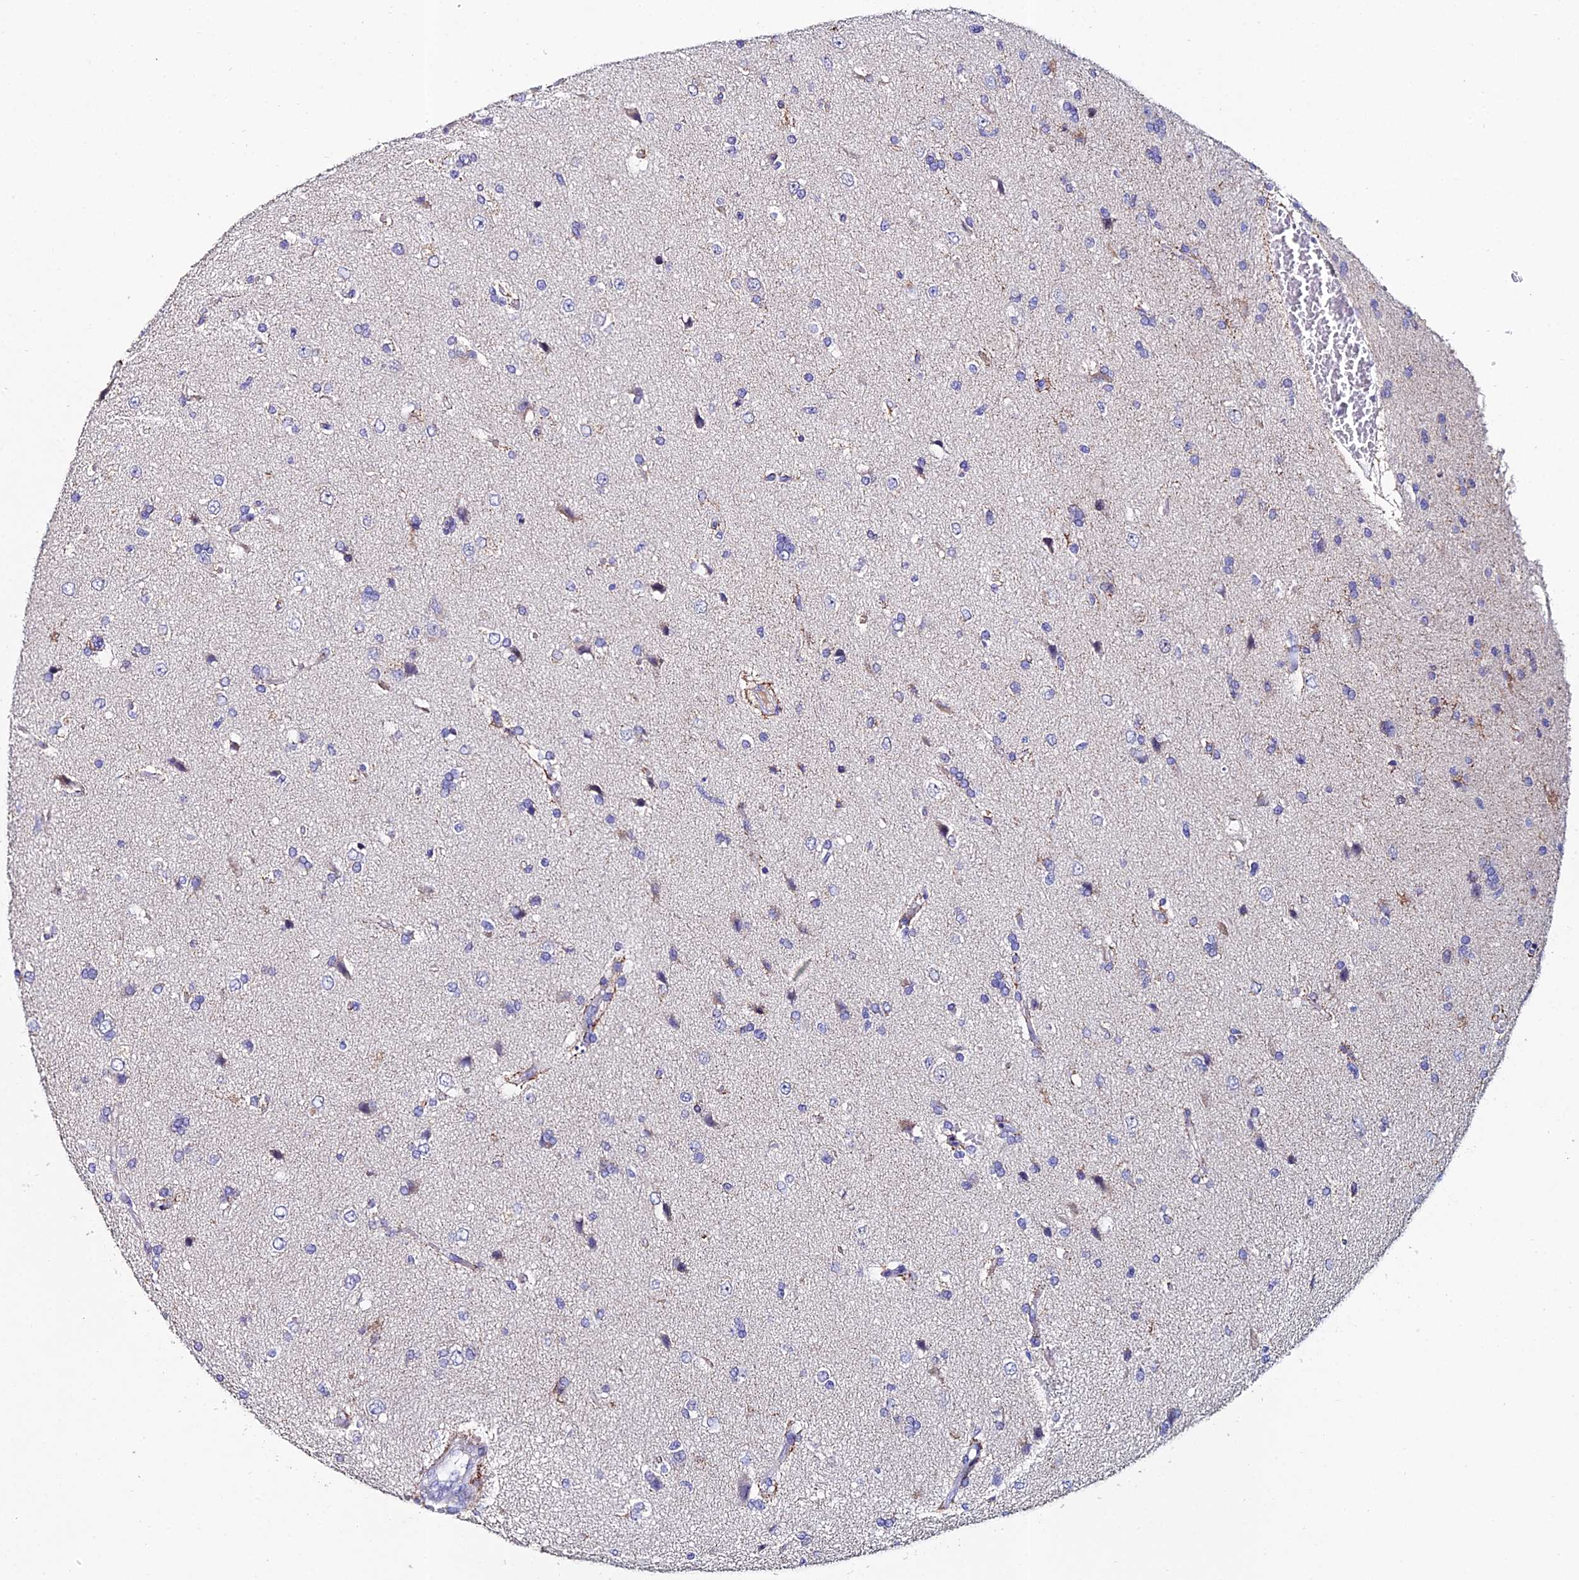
{"staining": {"intensity": "negative", "quantity": "none", "location": "none"}, "tissue": "glioma", "cell_type": "Tumor cells", "image_type": "cancer", "snomed": [{"axis": "morphology", "description": "Glioma, malignant, High grade"}, {"axis": "topography", "description": "Brain"}], "caption": "DAB immunohistochemical staining of glioma displays no significant expression in tumor cells.", "gene": "ESRRG", "patient": {"sex": "male", "age": 56}}